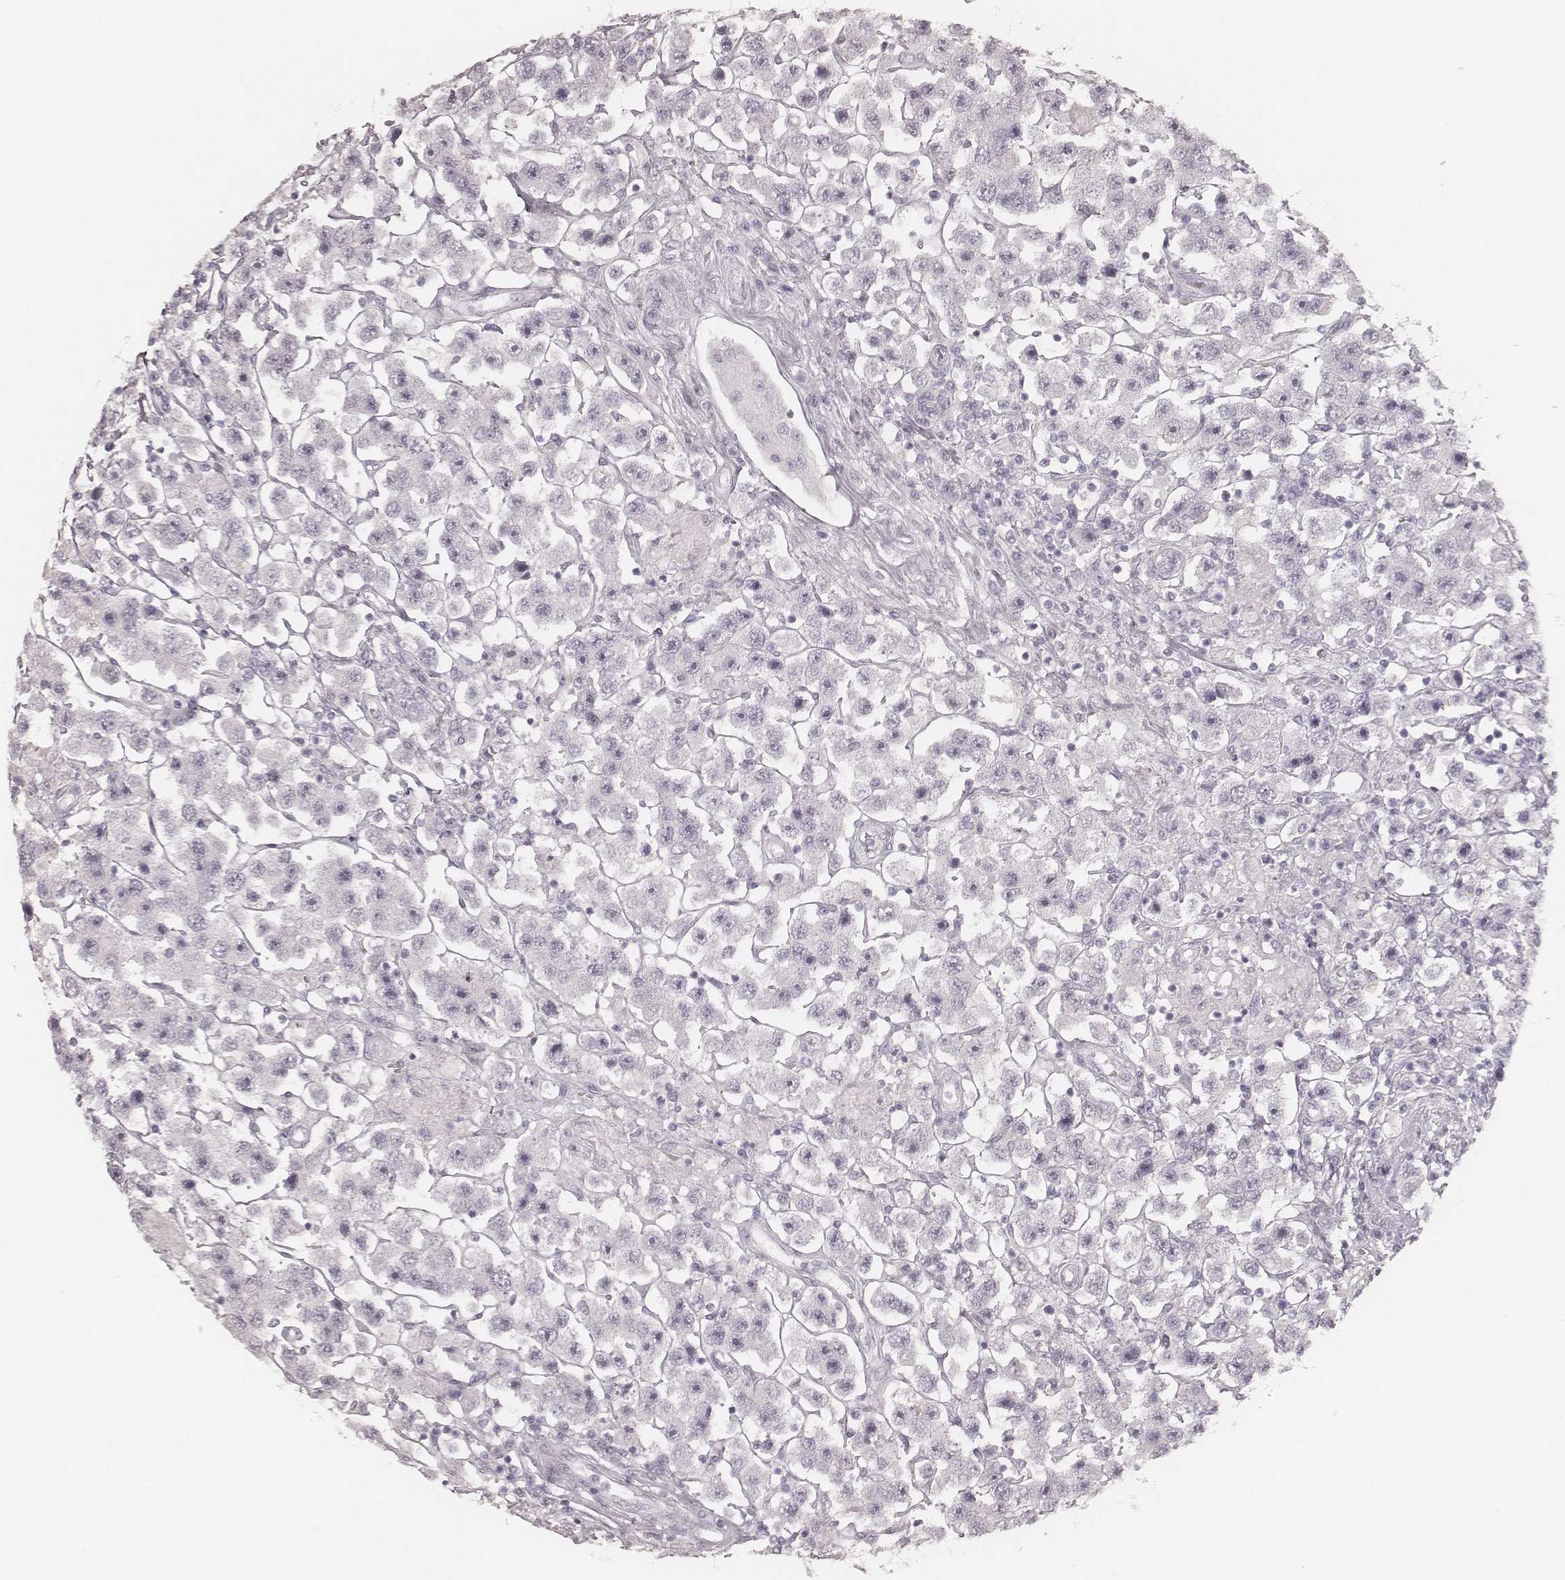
{"staining": {"intensity": "negative", "quantity": "none", "location": "none"}, "tissue": "testis cancer", "cell_type": "Tumor cells", "image_type": "cancer", "snomed": [{"axis": "morphology", "description": "Seminoma, NOS"}, {"axis": "topography", "description": "Testis"}], "caption": "IHC histopathology image of neoplastic tissue: testis cancer stained with DAB (3,3'-diaminobenzidine) exhibits no significant protein staining in tumor cells. (Stains: DAB (3,3'-diaminobenzidine) immunohistochemistry (IHC) with hematoxylin counter stain, Microscopy: brightfield microscopy at high magnification).", "gene": "KRT26", "patient": {"sex": "male", "age": 45}}